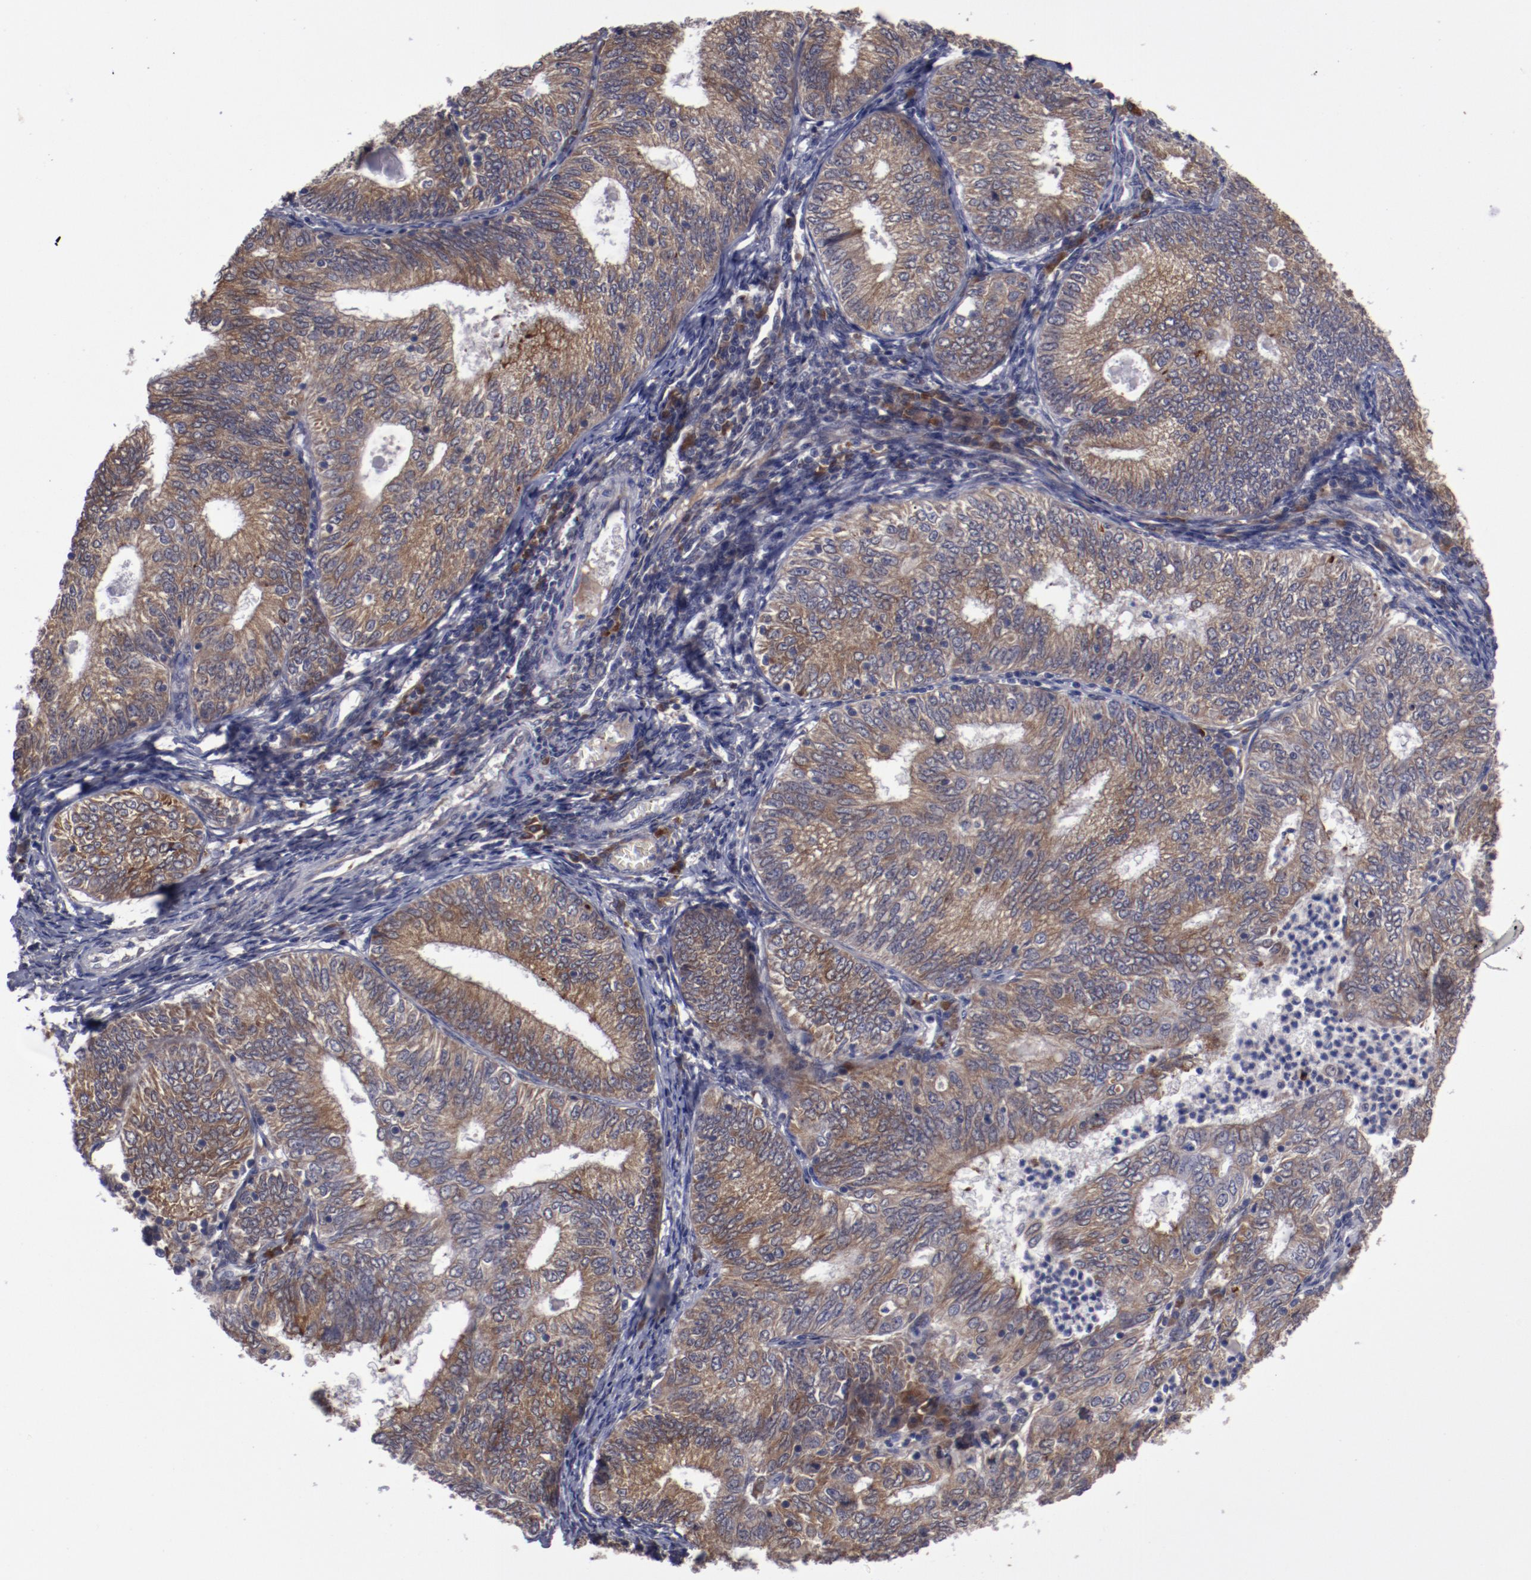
{"staining": {"intensity": "moderate", "quantity": ">75%", "location": "cytoplasmic/membranous"}, "tissue": "endometrial cancer", "cell_type": "Tumor cells", "image_type": "cancer", "snomed": [{"axis": "morphology", "description": "Adenocarcinoma, NOS"}, {"axis": "topography", "description": "Endometrium"}], "caption": "Endometrial cancer stained with IHC shows moderate cytoplasmic/membranous expression in about >75% of tumor cells.", "gene": "IL12A", "patient": {"sex": "female", "age": 69}}